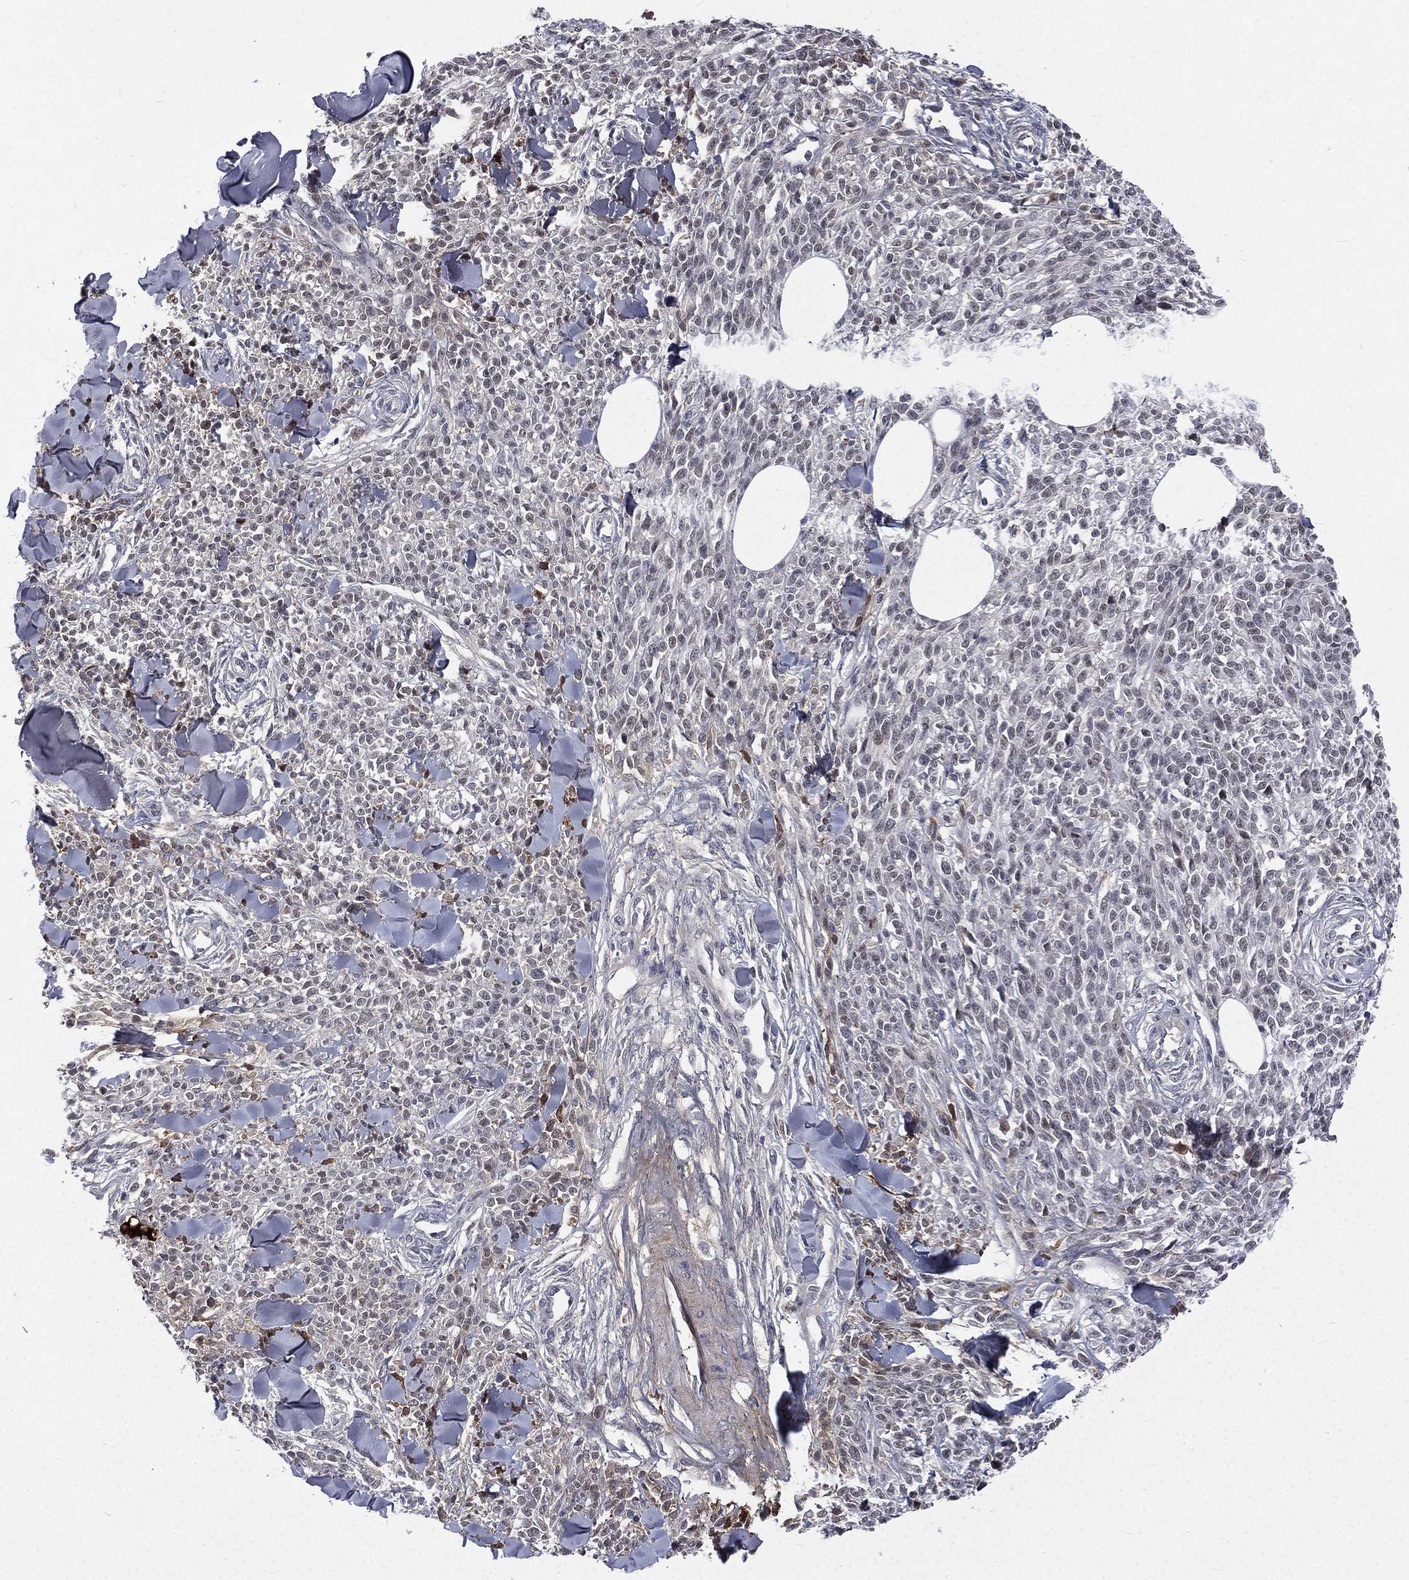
{"staining": {"intensity": "negative", "quantity": "none", "location": "none"}, "tissue": "melanoma", "cell_type": "Tumor cells", "image_type": "cancer", "snomed": [{"axis": "morphology", "description": "Malignant melanoma, NOS"}, {"axis": "topography", "description": "Skin"}, {"axis": "topography", "description": "Skin of trunk"}], "caption": "Immunohistochemistry (IHC) of human melanoma displays no positivity in tumor cells.", "gene": "FGG", "patient": {"sex": "male", "age": 74}}